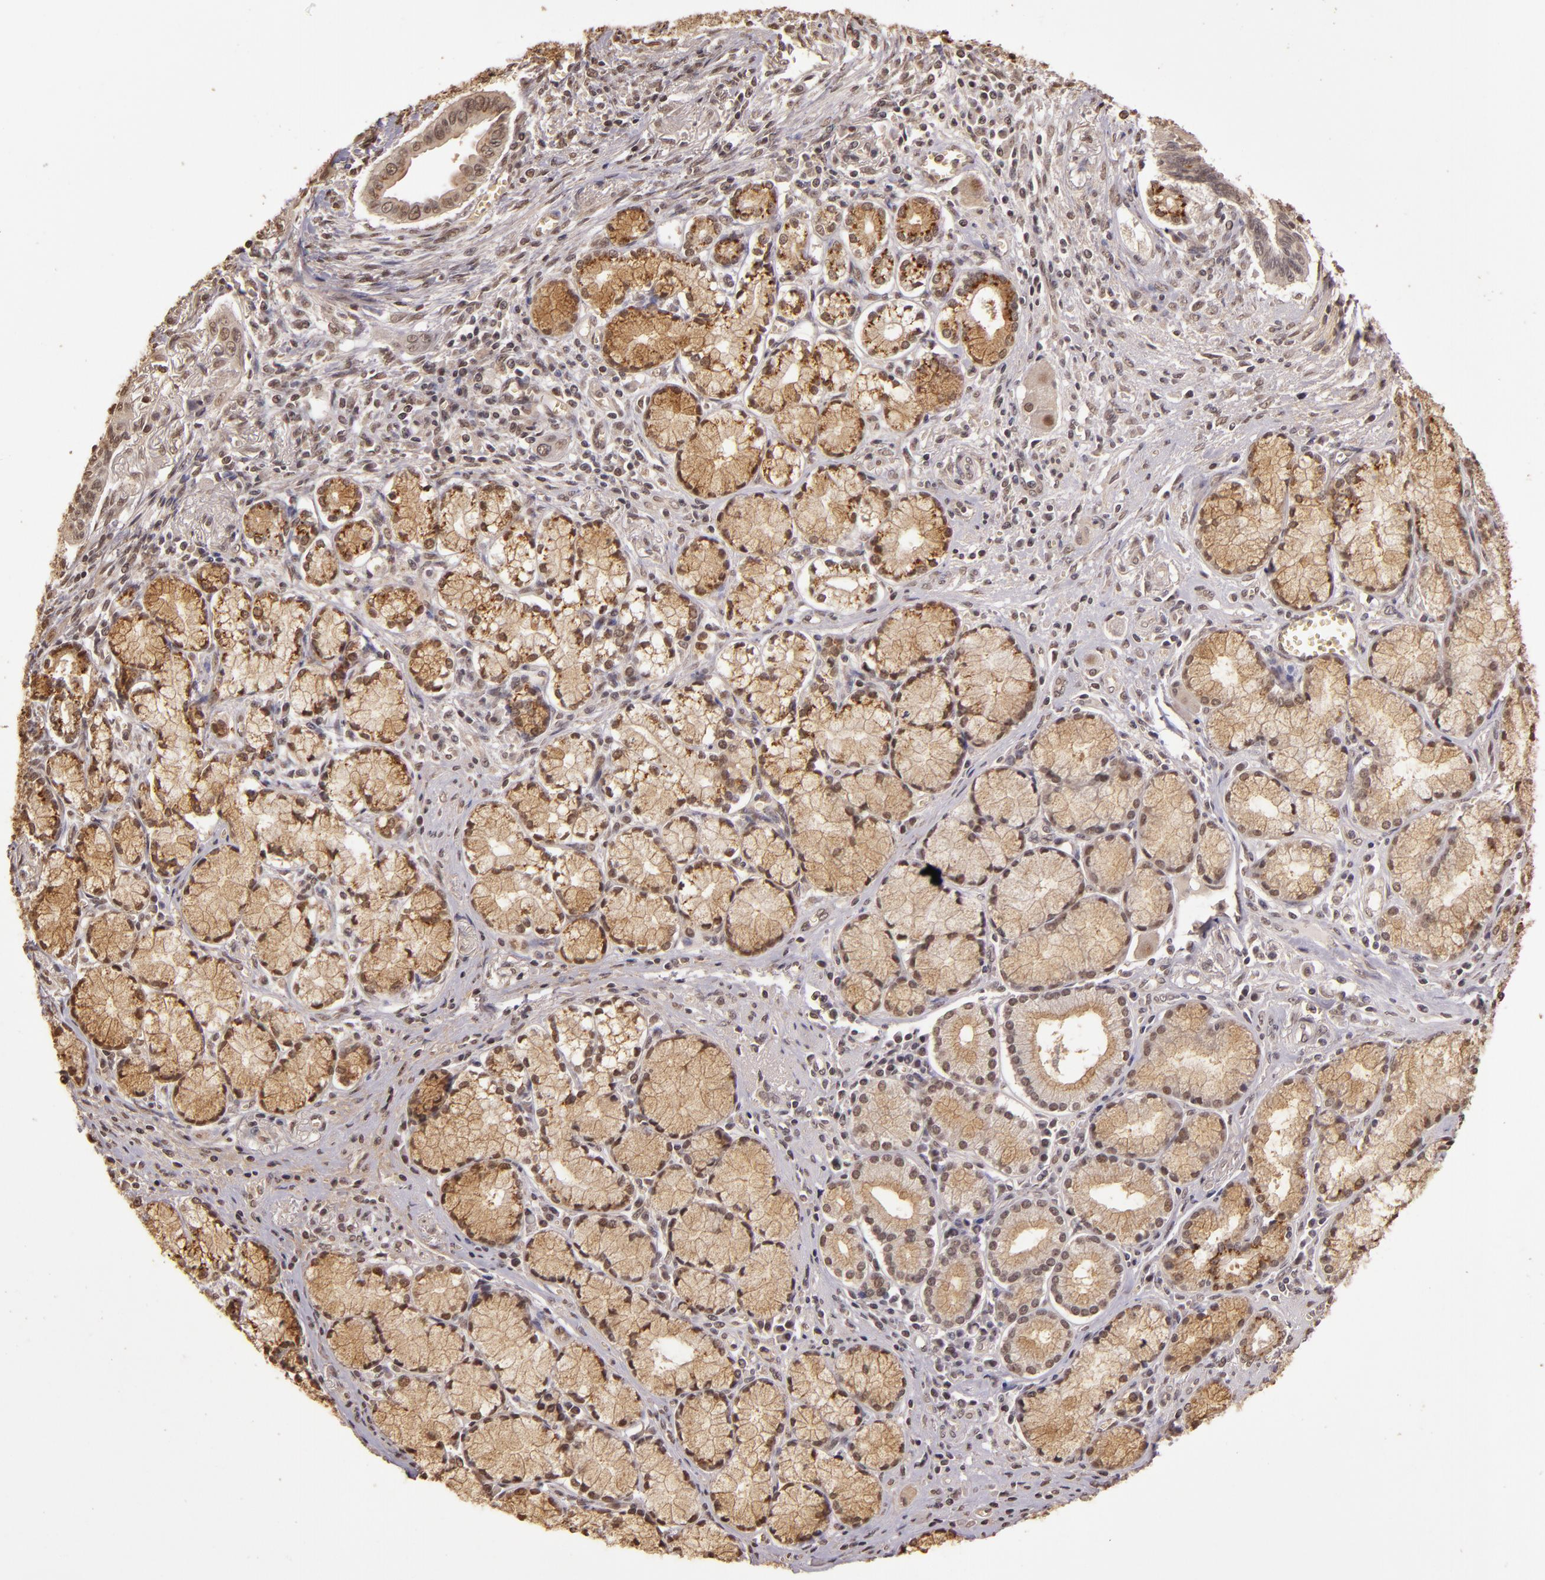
{"staining": {"intensity": "weak", "quantity": ">75%", "location": "cytoplasmic/membranous,nuclear"}, "tissue": "pancreatic cancer", "cell_type": "Tumor cells", "image_type": "cancer", "snomed": [{"axis": "morphology", "description": "Adenocarcinoma, NOS"}, {"axis": "topography", "description": "Pancreas"}], "caption": "Immunohistochemistry image of neoplastic tissue: human pancreatic adenocarcinoma stained using immunohistochemistry (IHC) exhibits low levels of weak protein expression localized specifically in the cytoplasmic/membranous and nuclear of tumor cells, appearing as a cytoplasmic/membranous and nuclear brown color.", "gene": "CUL1", "patient": {"sex": "male", "age": 77}}